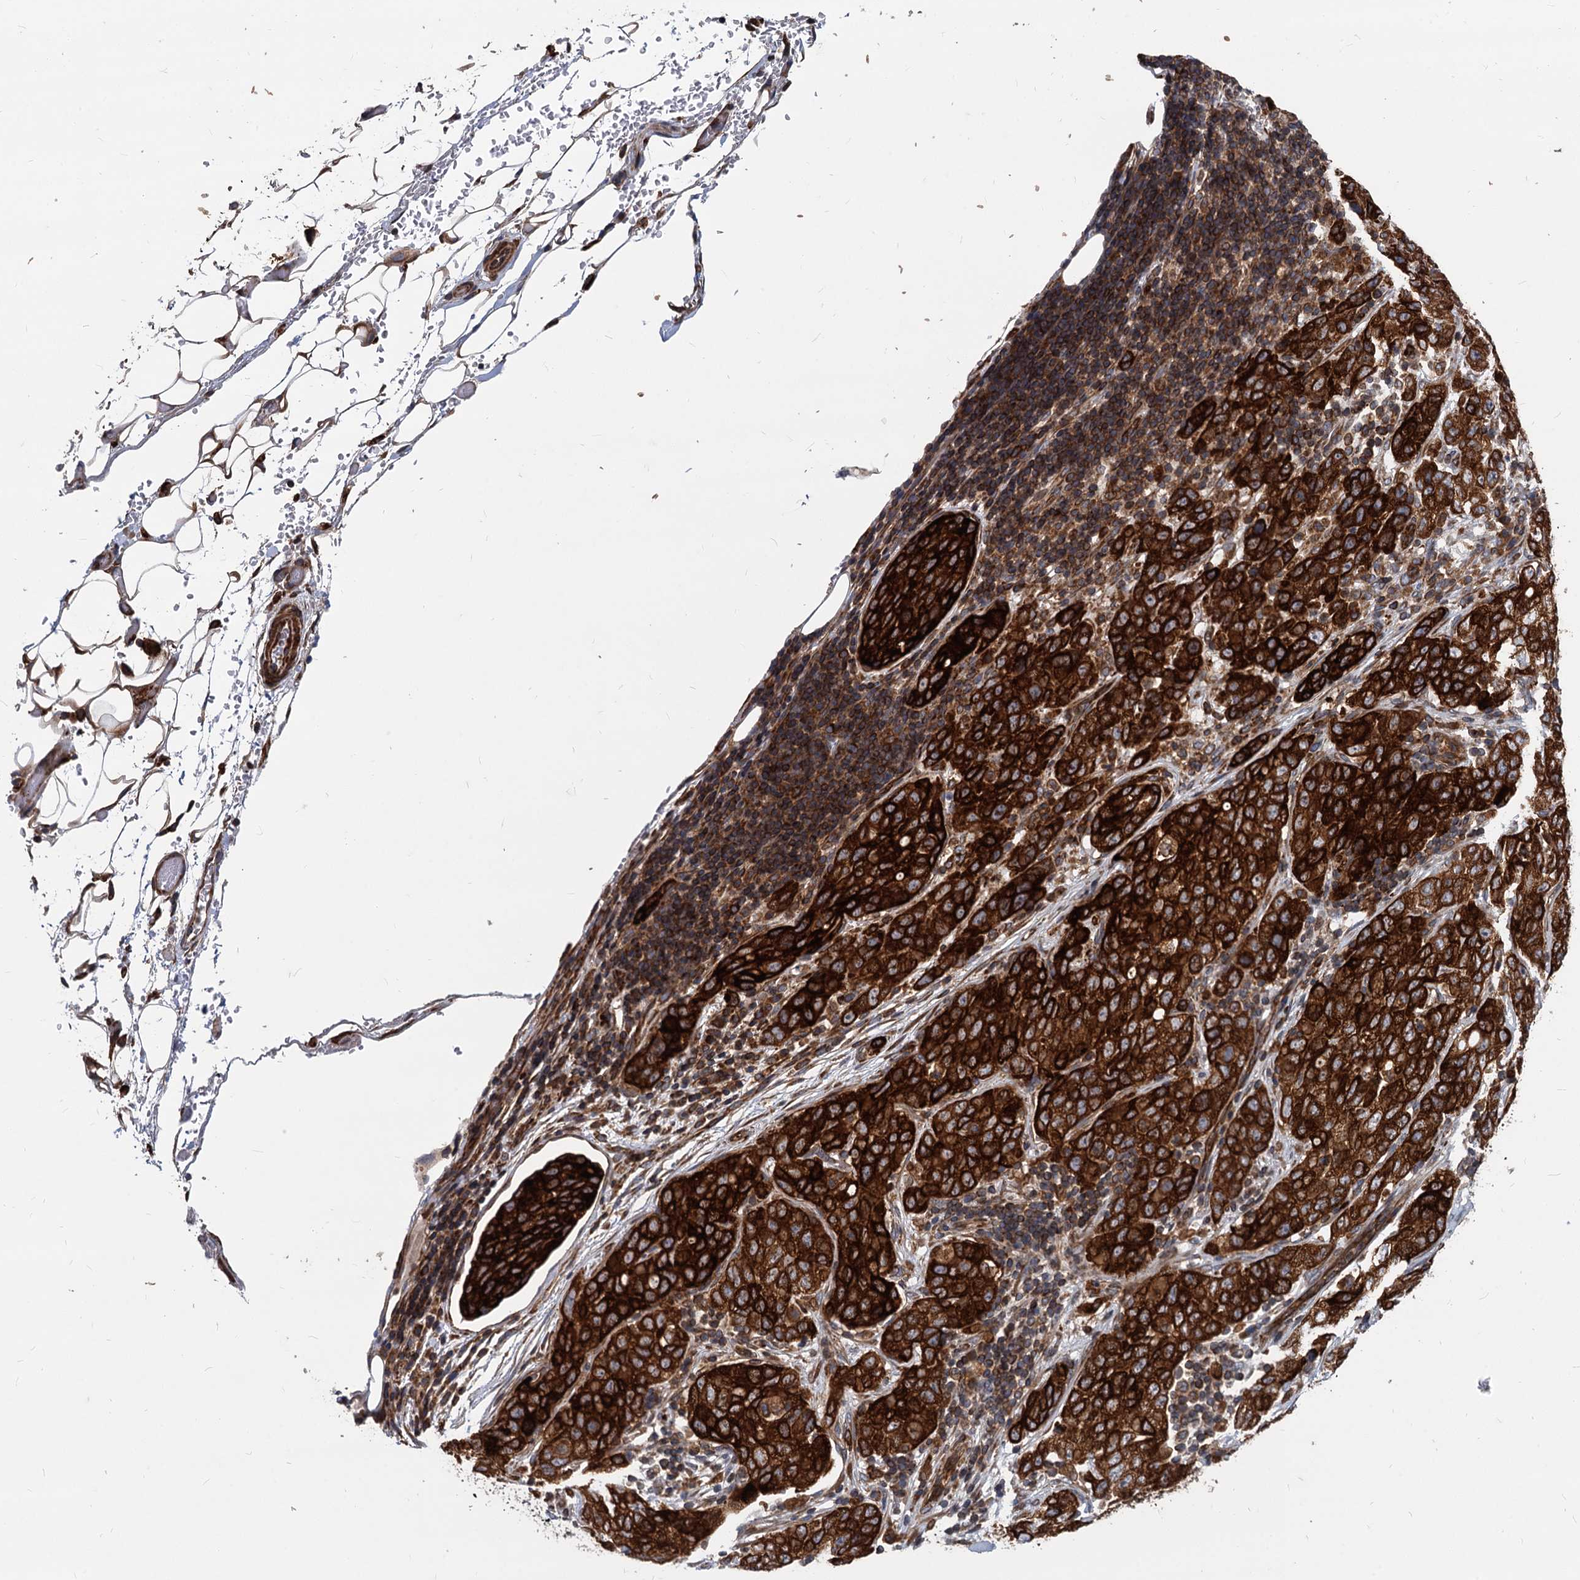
{"staining": {"intensity": "strong", "quantity": ">75%", "location": "cytoplasmic/membranous"}, "tissue": "stomach cancer", "cell_type": "Tumor cells", "image_type": "cancer", "snomed": [{"axis": "morphology", "description": "Normal tissue, NOS"}, {"axis": "morphology", "description": "Adenocarcinoma, NOS"}, {"axis": "topography", "description": "Lymph node"}, {"axis": "topography", "description": "Stomach"}], "caption": "Protein expression by IHC shows strong cytoplasmic/membranous staining in approximately >75% of tumor cells in stomach cancer (adenocarcinoma).", "gene": "STIM1", "patient": {"sex": "male", "age": 48}}